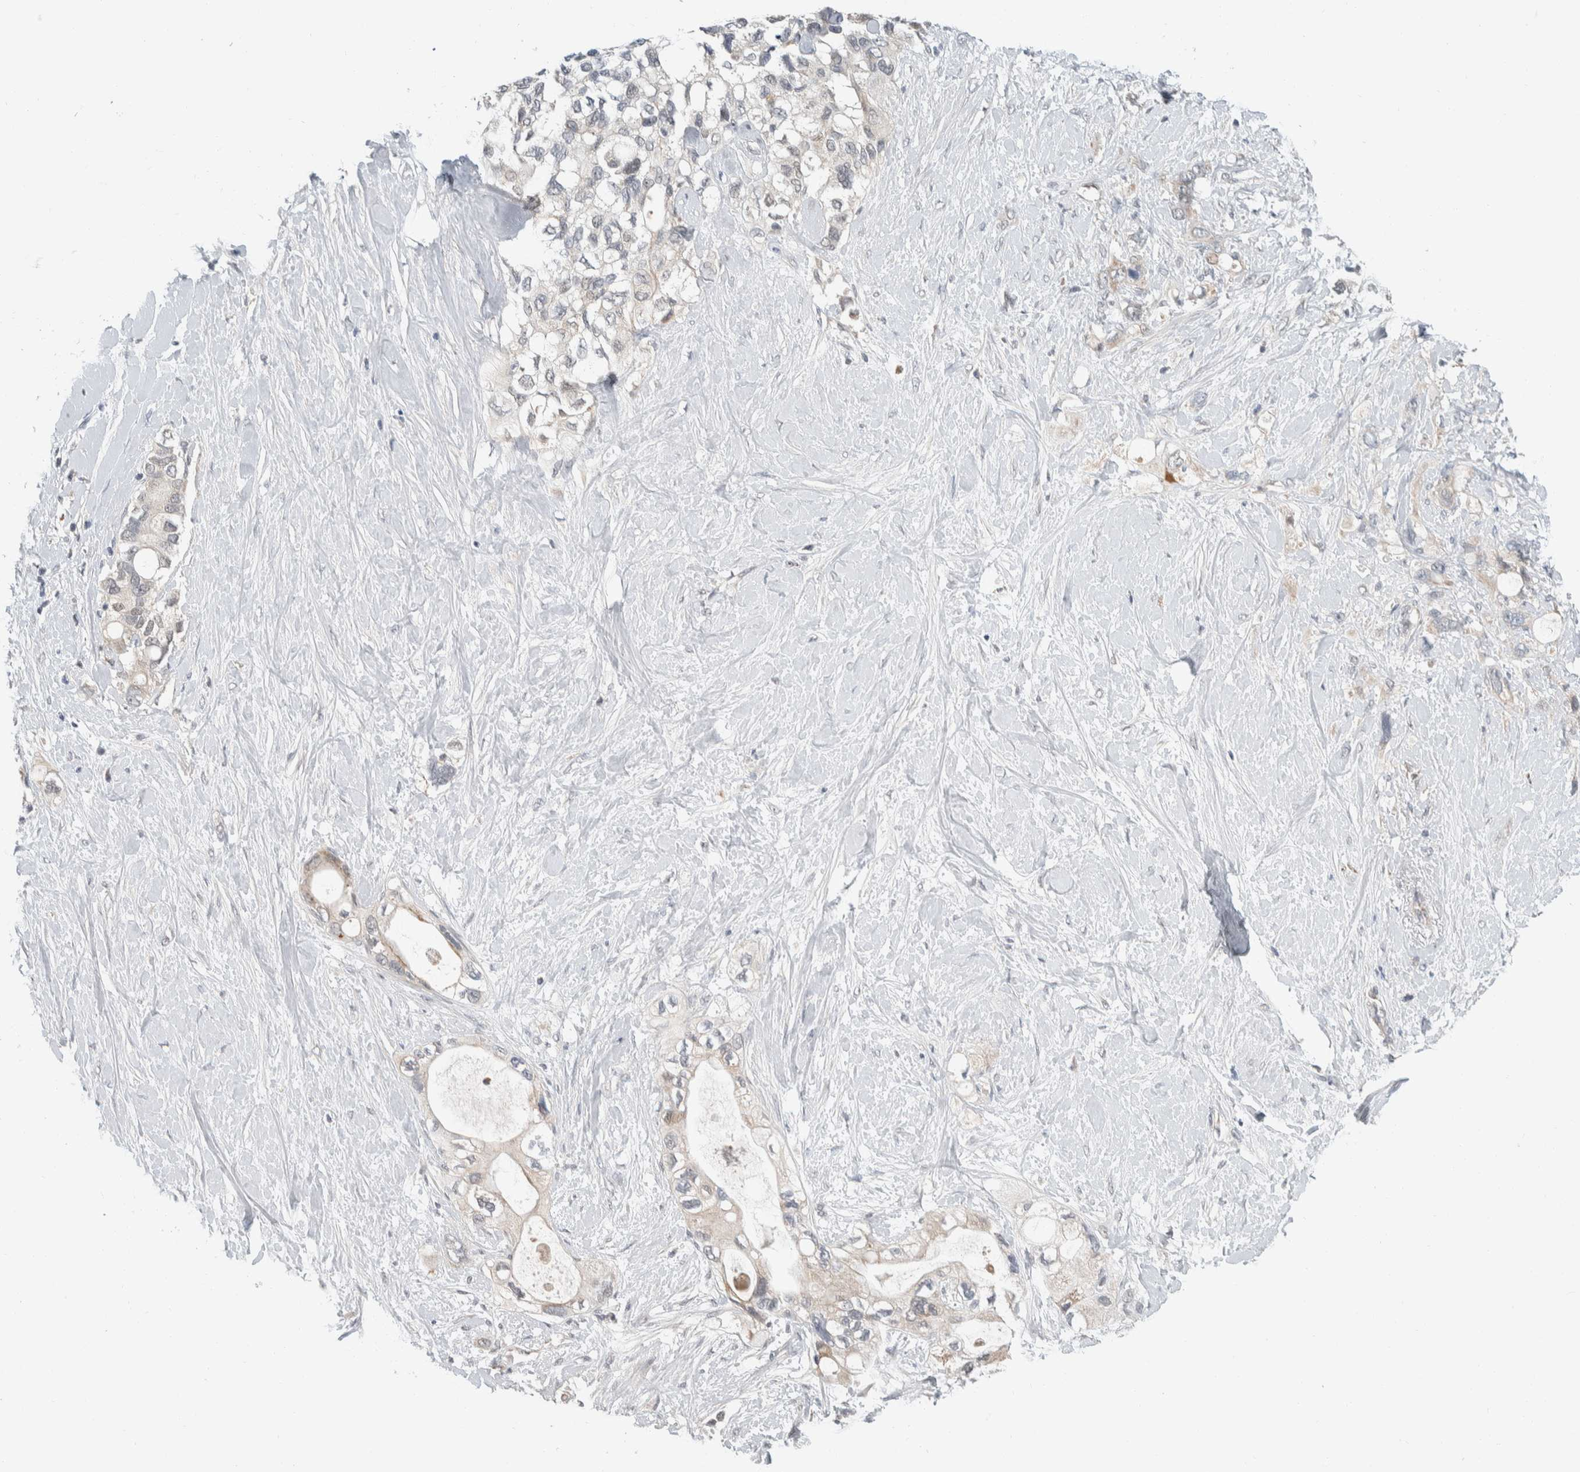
{"staining": {"intensity": "negative", "quantity": "none", "location": "none"}, "tissue": "pancreatic cancer", "cell_type": "Tumor cells", "image_type": "cancer", "snomed": [{"axis": "morphology", "description": "Adenocarcinoma, NOS"}, {"axis": "topography", "description": "Pancreas"}], "caption": "This is an immunohistochemistry (IHC) micrograph of adenocarcinoma (pancreatic). There is no staining in tumor cells.", "gene": "SHPK", "patient": {"sex": "female", "age": 56}}